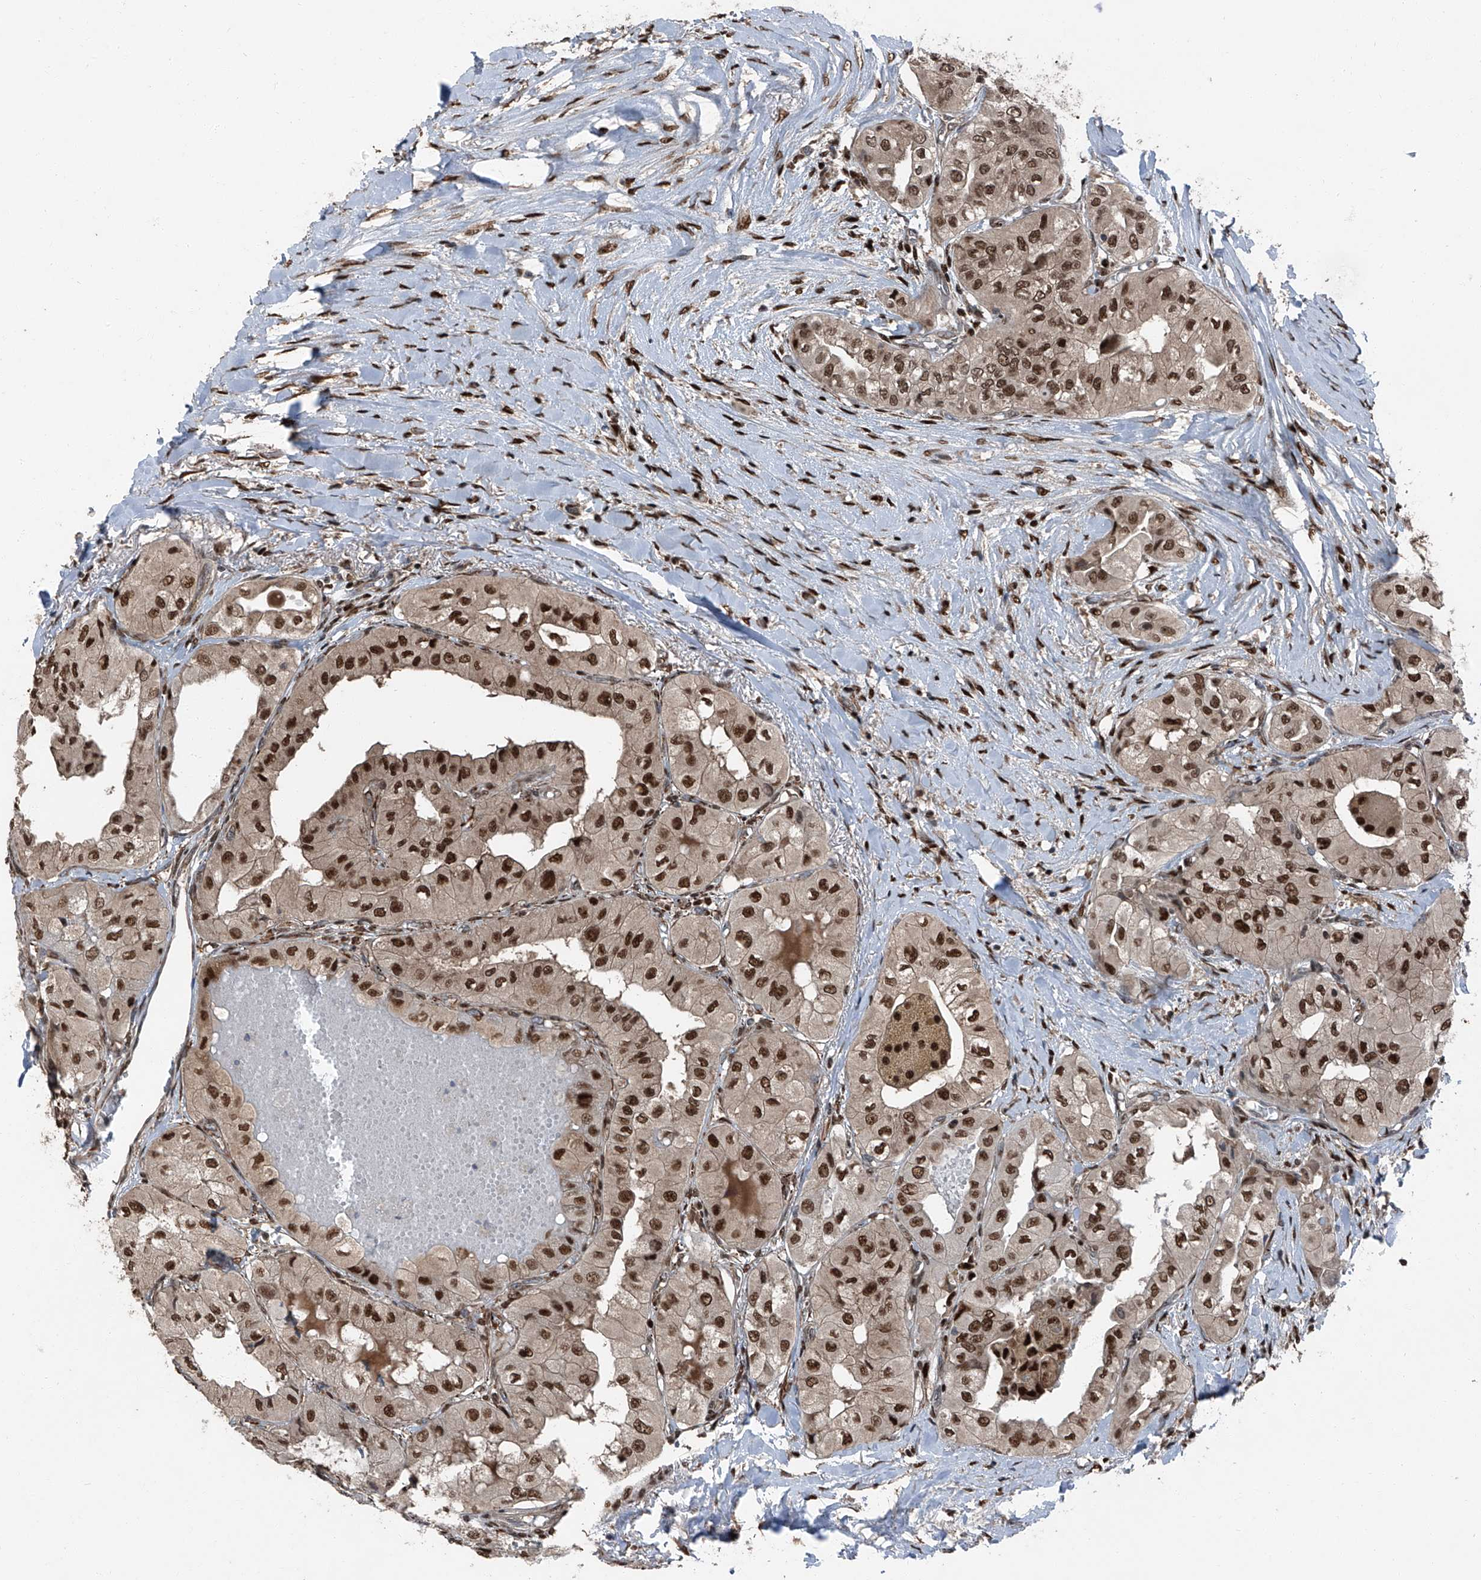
{"staining": {"intensity": "strong", "quantity": ">75%", "location": "nuclear"}, "tissue": "thyroid cancer", "cell_type": "Tumor cells", "image_type": "cancer", "snomed": [{"axis": "morphology", "description": "Papillary adenocarcinoma, NOS"}, {"axis": "topography", "description": "Thyroid gland"}], "caption": "An immunohistochemistry micrograph of neoplastic tissue is shown. Protein staining in brown shows strong nuclear positivity in thyroid papillary adenocarcinoma within tumor cells. Using DAB (brown) and hematoxylin (blue) stains, captured at high magnification using brightfield microscopy.", "gene": "FKBP5", "patient": {"sex": "female", "age": 59}}